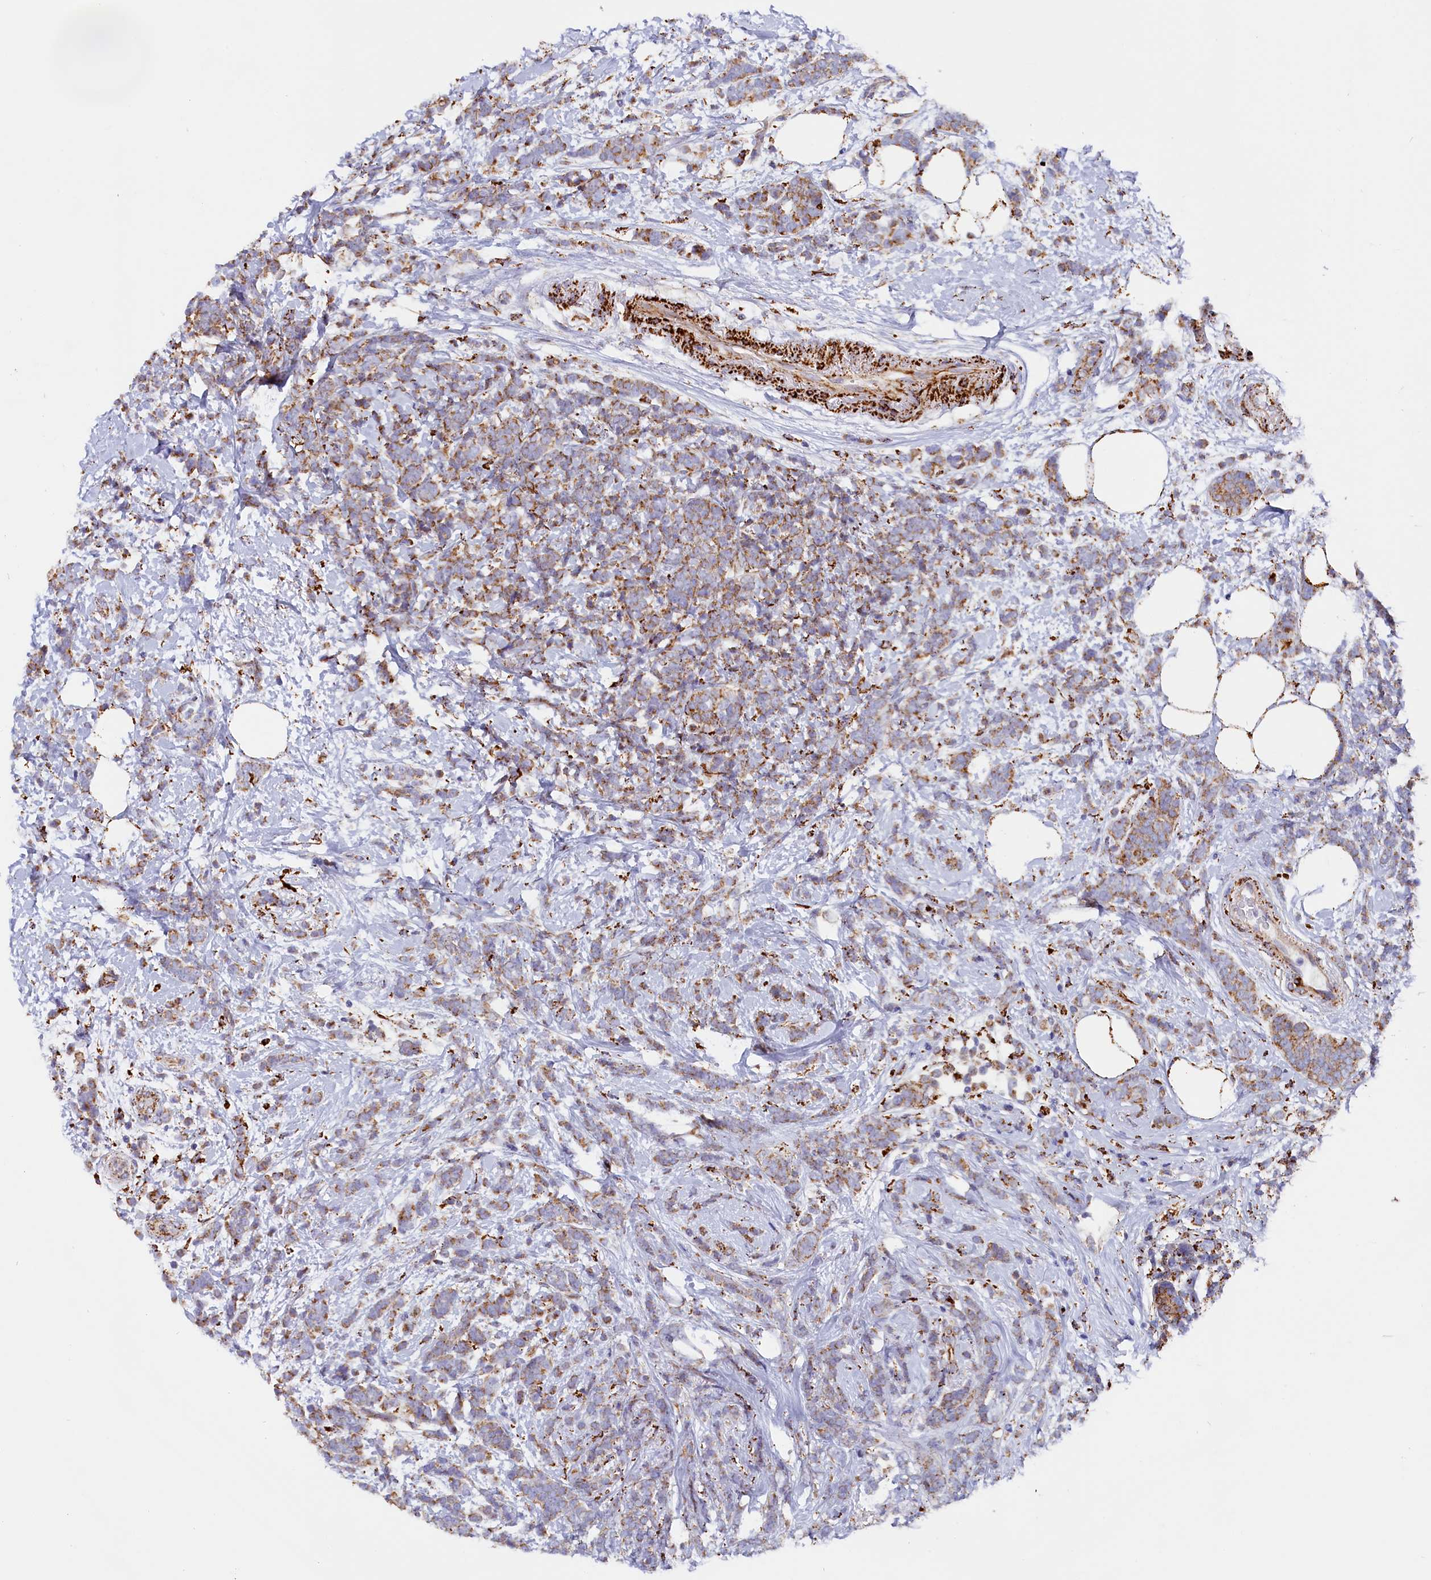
{"staining": {"intensity": "moderate", "quantity": ">75%", "location": "cytoplasmic/membranous"}, "tissue": "breast cancer", "cell_type": "Tumor cells", "image_type": "cancer", "snomed": [{"axis": "morphology", "description": "Lobular carcinoma"}, {"axis": "topography", "description": "Breast"}], "caption": "Immunohistochemistry of human lobular carcinoma (breast) shows medium levels of moderate cytoplasmic/membranous positivity in about >75% of tumor cells.", "gene": "AKTIP", "patient": {"sex": "female", "age": 58}}